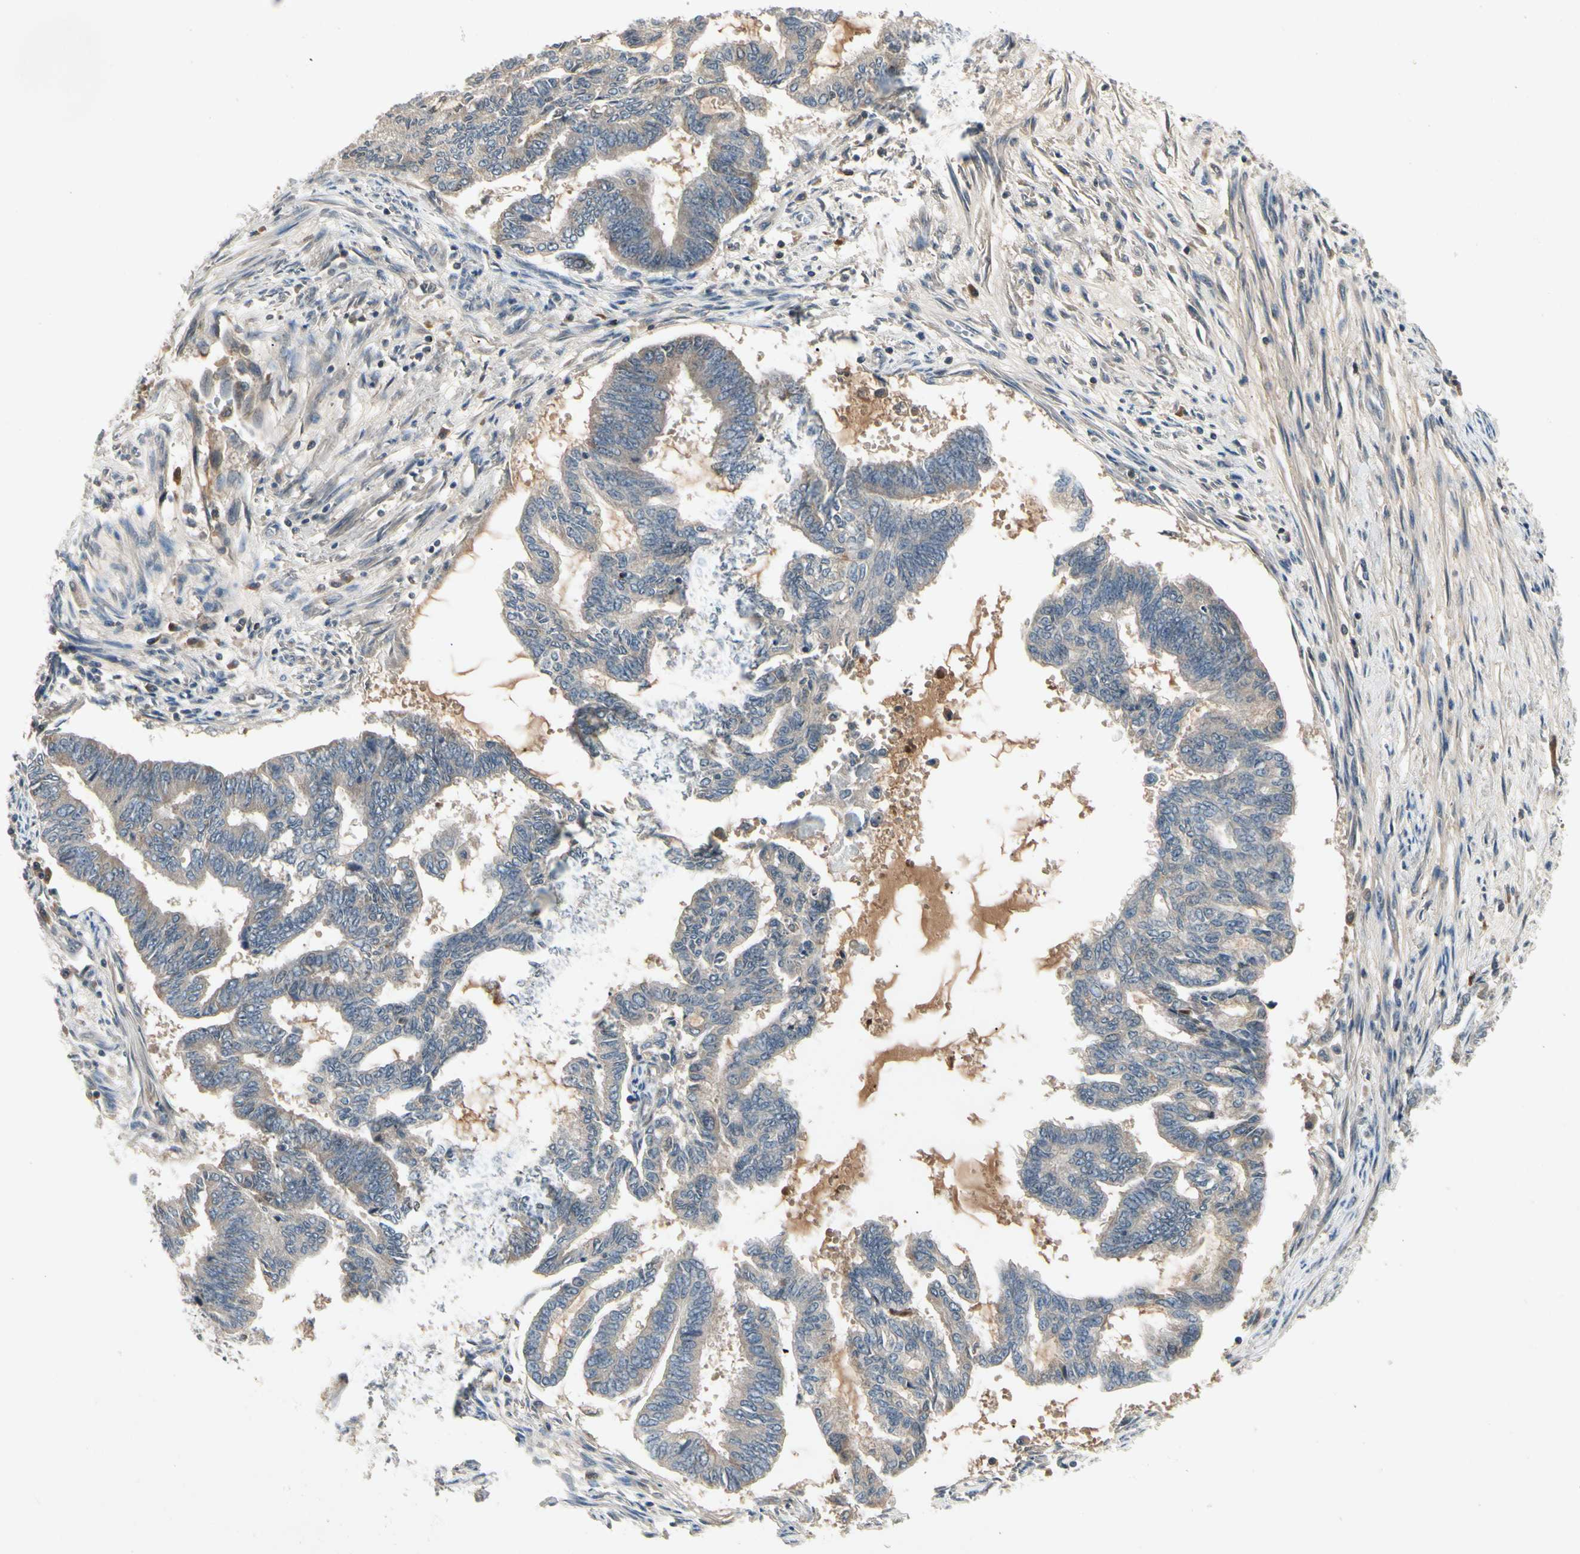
{"staining": {"intensity": "weak", "quantity": "25%-75%", "location": "cytoplasmic/membranous"}, "tissue": "endometrial cancer", "cell_type": "Tumor cells", "image_type": "cancer", "snomed": [{"axis": "morphology", "description": "Adenocarcinoma, NOS"}, {"axis": "topography", "description": "Endometrium"}], "caption": "Immunohistochemistry (IHC) photomicrograph of endometrial cancer stained for a protein (brown), which reveals low levels of weak cytoplasmic/membranous expression in approximately 25%-75% of tumor cells.", "gene": "CCL4", "patient": {"sex": "female", "age": 86}}